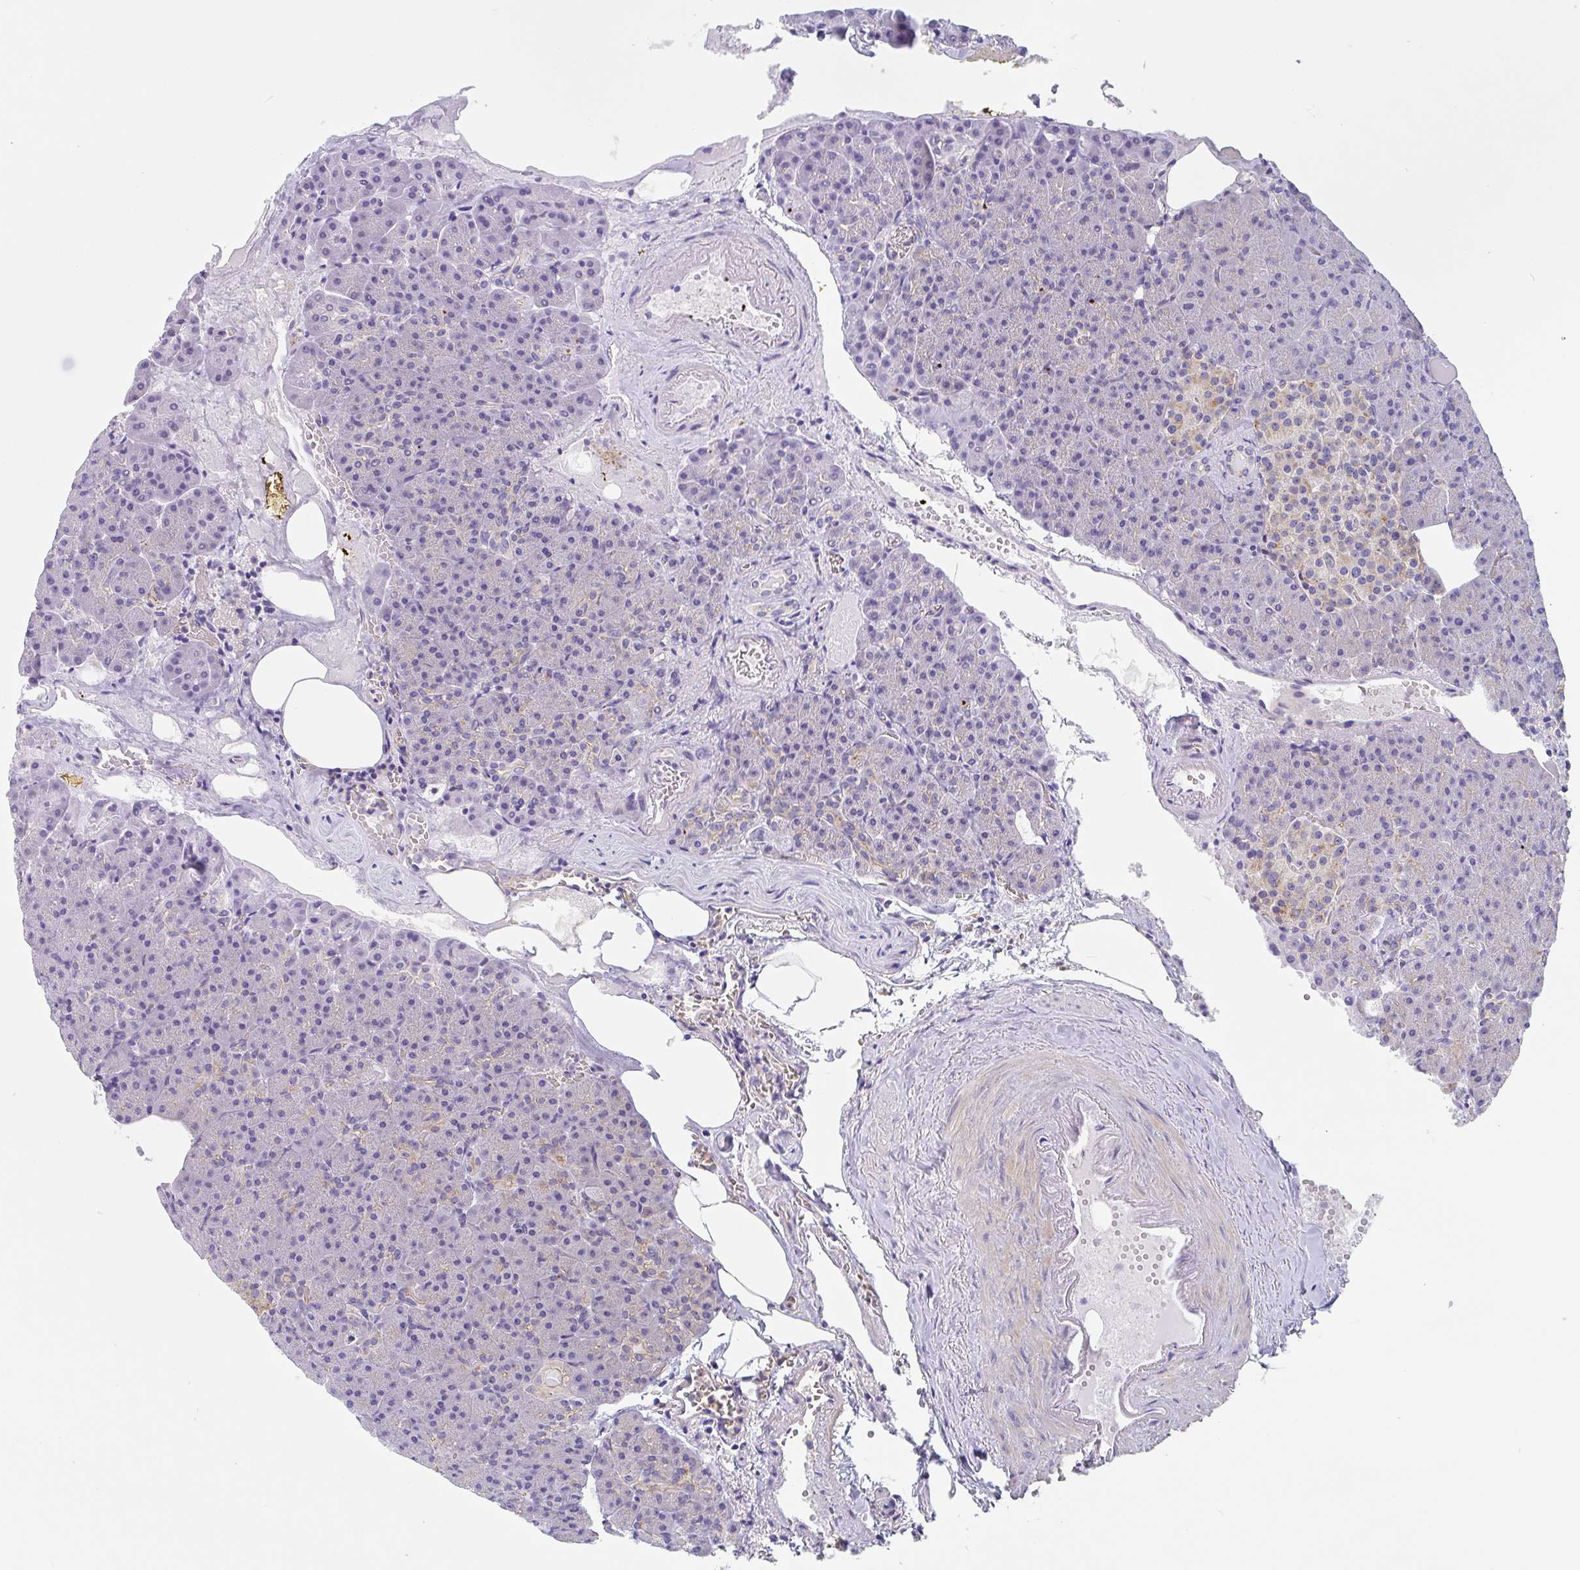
{"staining": {"intensity": "moderate", "quantity": "<25%", "location": "cytoplasmic/membranous"}, "tissue": "pancreas", "cell_type": "Exocrine glandular cells", "image_type": "normal", "snomed": [{"axis": "morphology", "description": "Normal tissue, NOS"}, {"axis": "topography", "description": "Pancreas"}], "caption": "This is an image of immunohistochemistry (IHC) staining of benign pancreas, which shows moderate expression in the cytoplasmic/membranous of exocrine glandular cells.", "gene": "LENG9", "patient": {"sex": "female", "age": 74}}